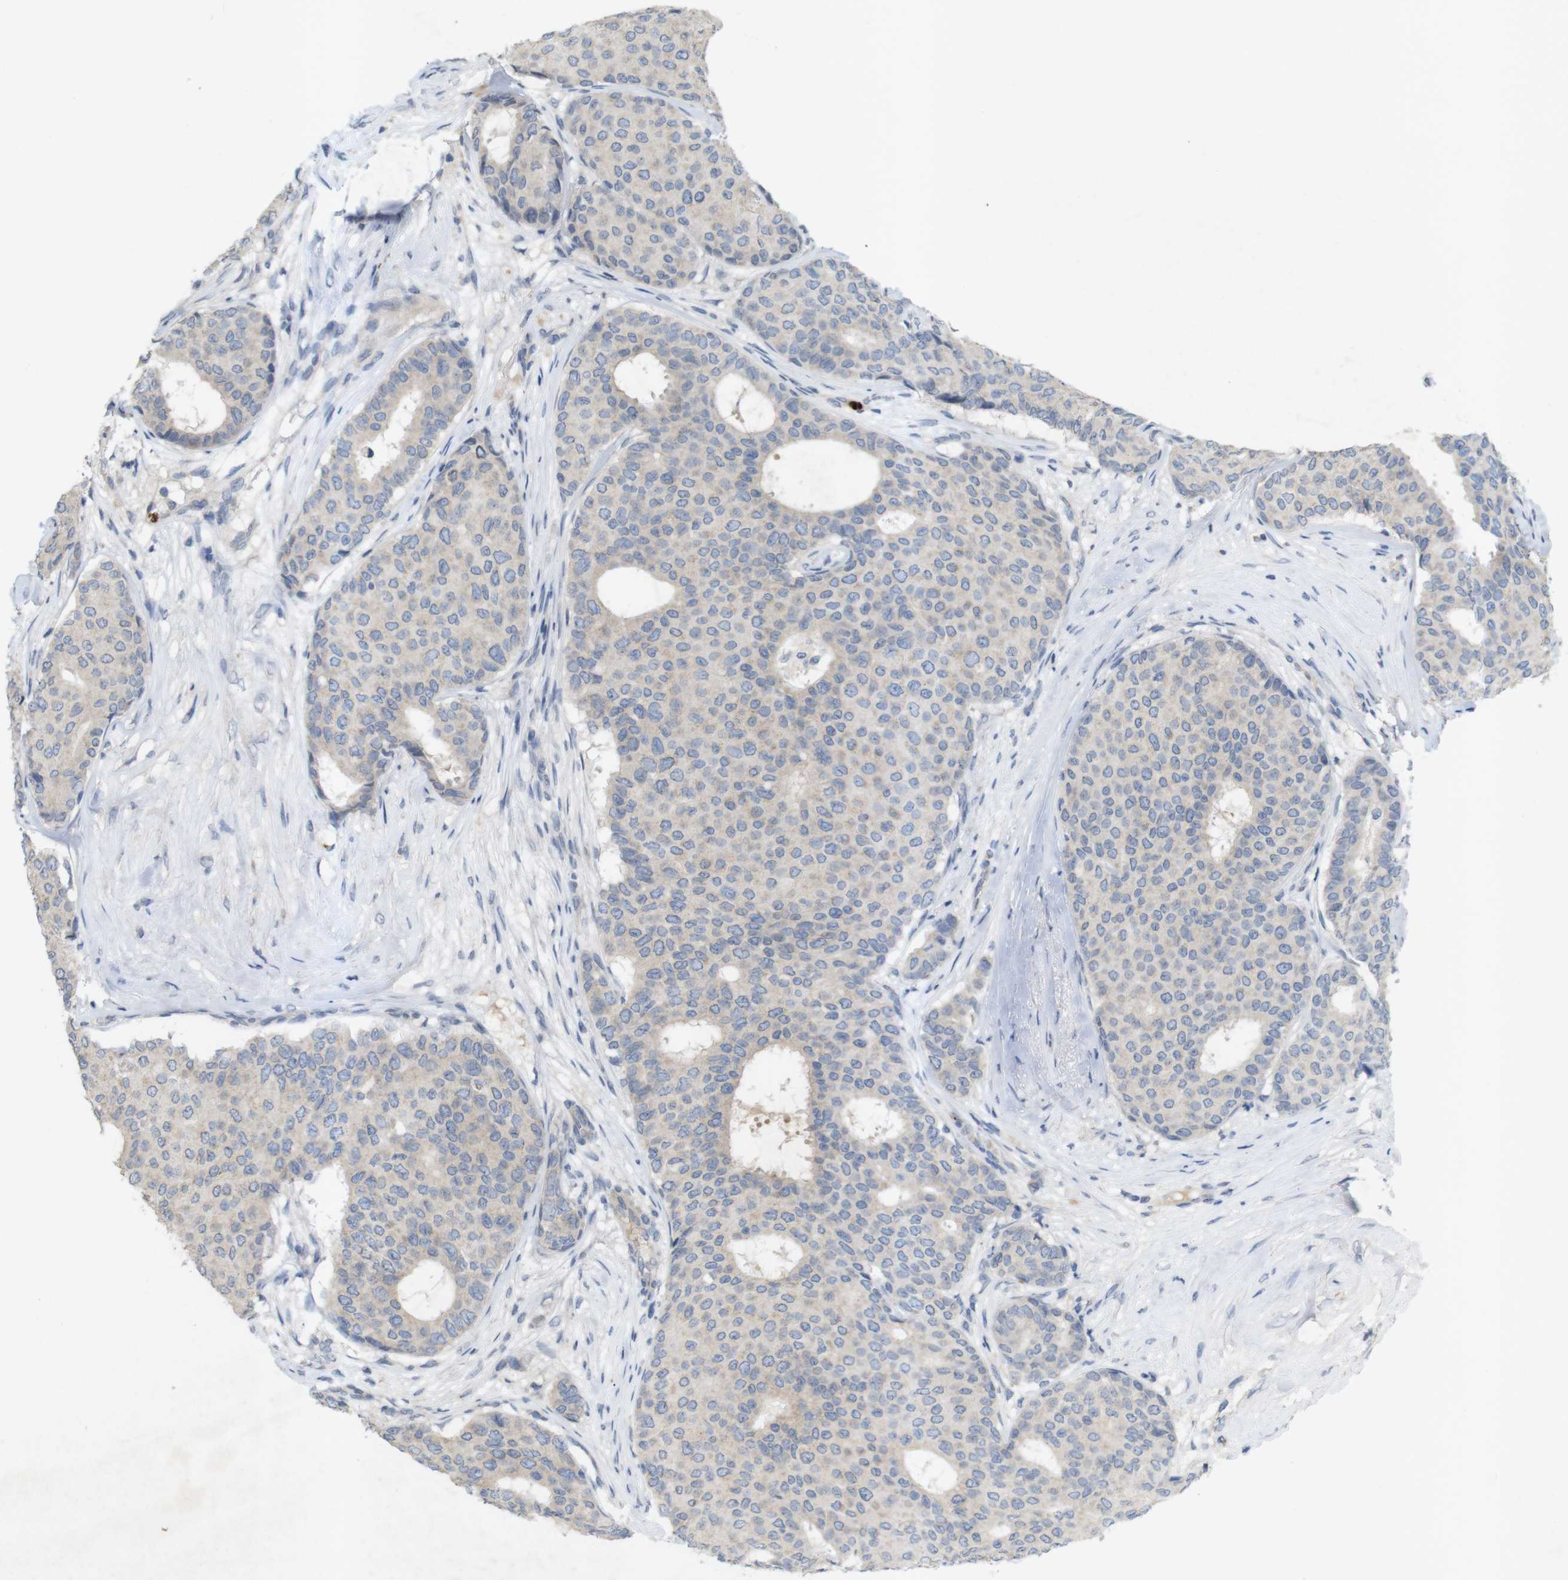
{"staining": {"intensity": "negative", "quantity": "none", "location": "none"}, "tissue": "breast cancer", "cell_type": "Tumor cells", "image_type": "cancer", "snomed": [{"axis": "morphology", "description": "Duct carcinoma"}, {"axis": "topography", "description": "Breast"}], "caption": "Tumor cells are negative for protein expression in human breast cancer.", "gene": "TSPAN14", "patient": {"sex": "female", "age": 75}}